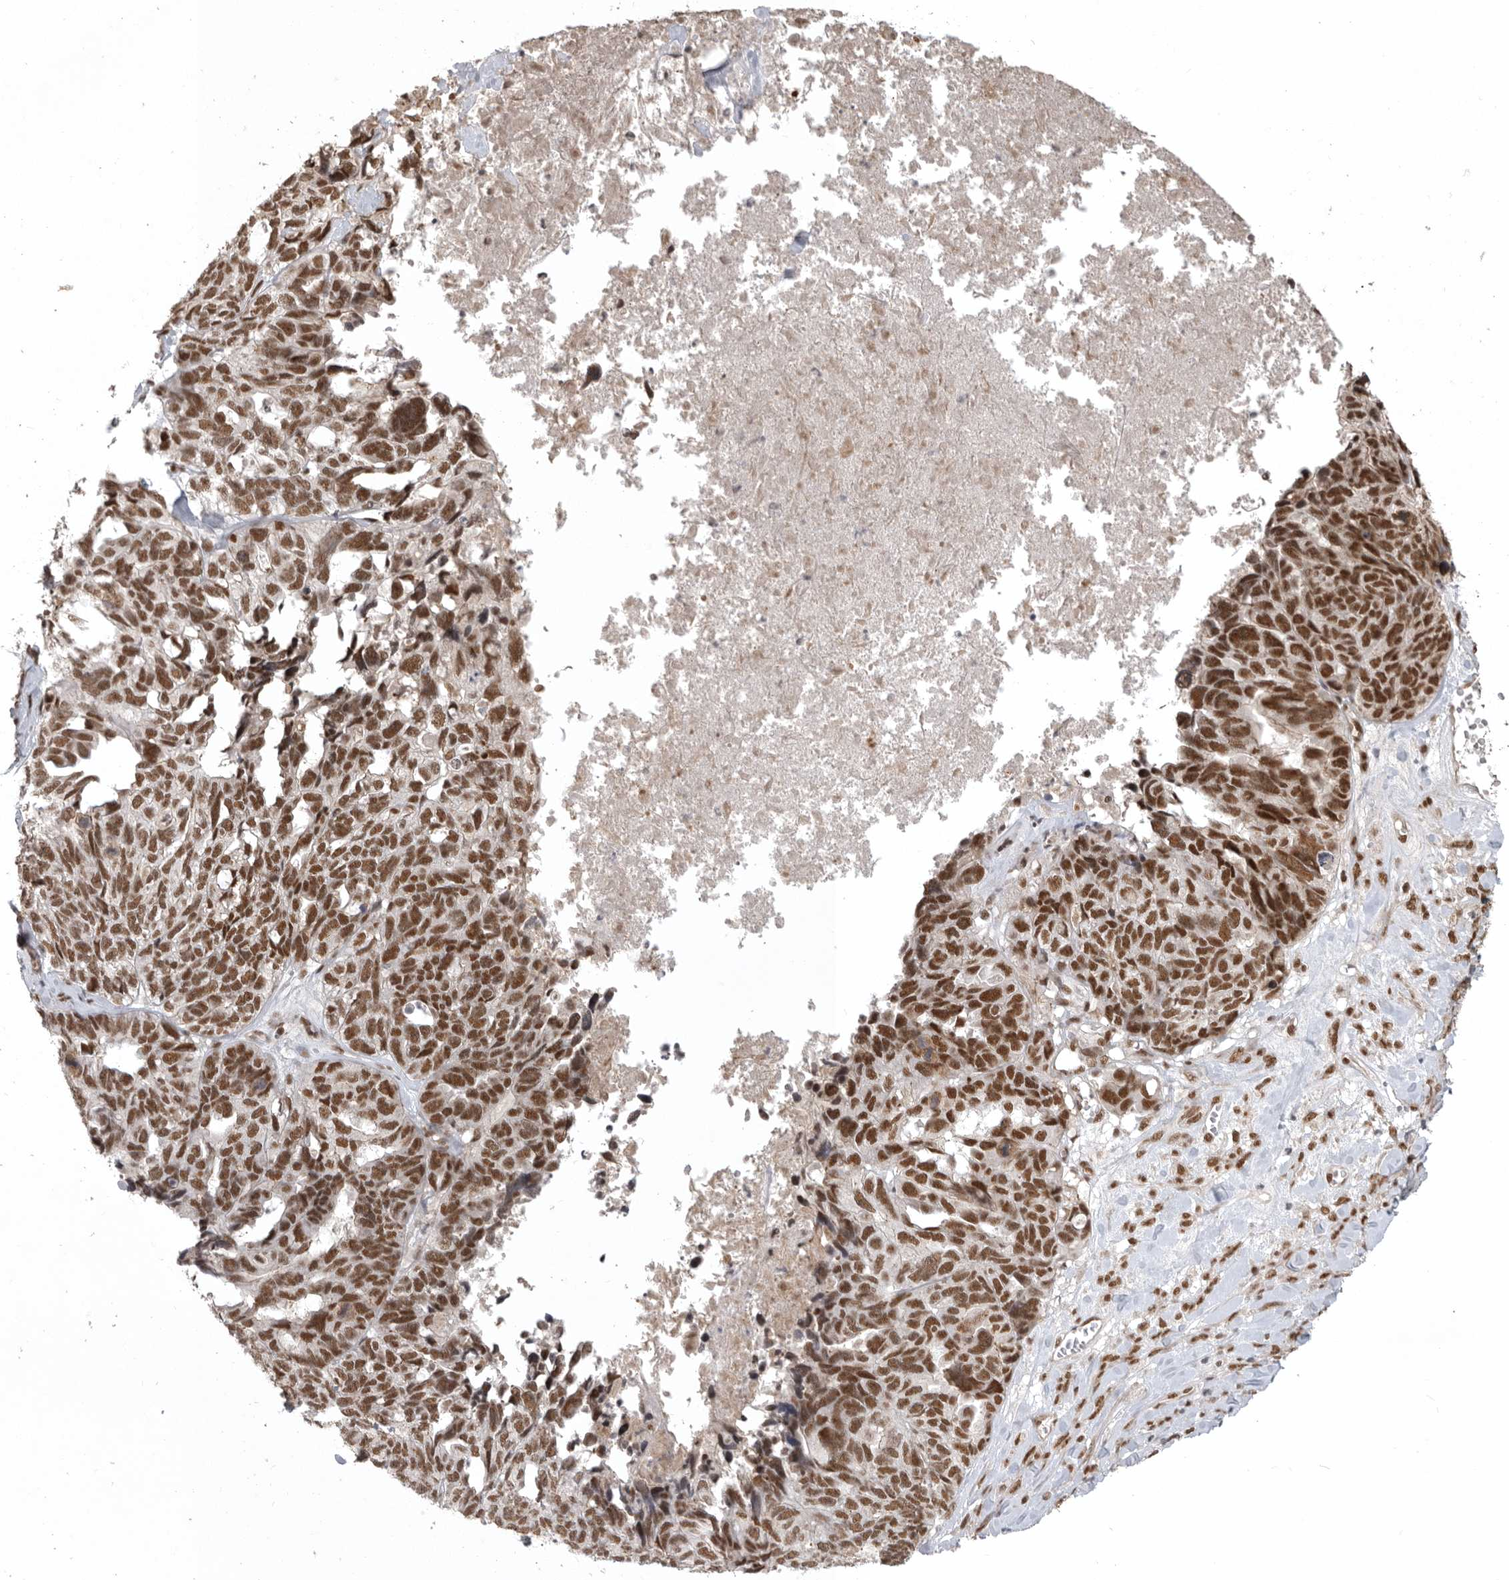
{"staining": {"intensity": "strong", "quantity": ">75%", "location": "nuclear"}, "tissue": "ovarian cancer", "cell_type": "Tumor cells", "image_type": "cancer", "snomed": [{"axis": "morphology", "description": "Cystadenocarcinoma, serous, NOS"}, {"axis": "topography", "description": "Ovary"}], "caption": "DAB immunohistochemical staining of ovarian cancer shows strong nuclear protein expression in about >75% of tumor cells. (Stains: DAB in brown, nuclei in blue, Microscopy: brightfield microscopy at high magnification).", "gene": "CBLL1", "patient": {"sex": "female", "age": 79}}